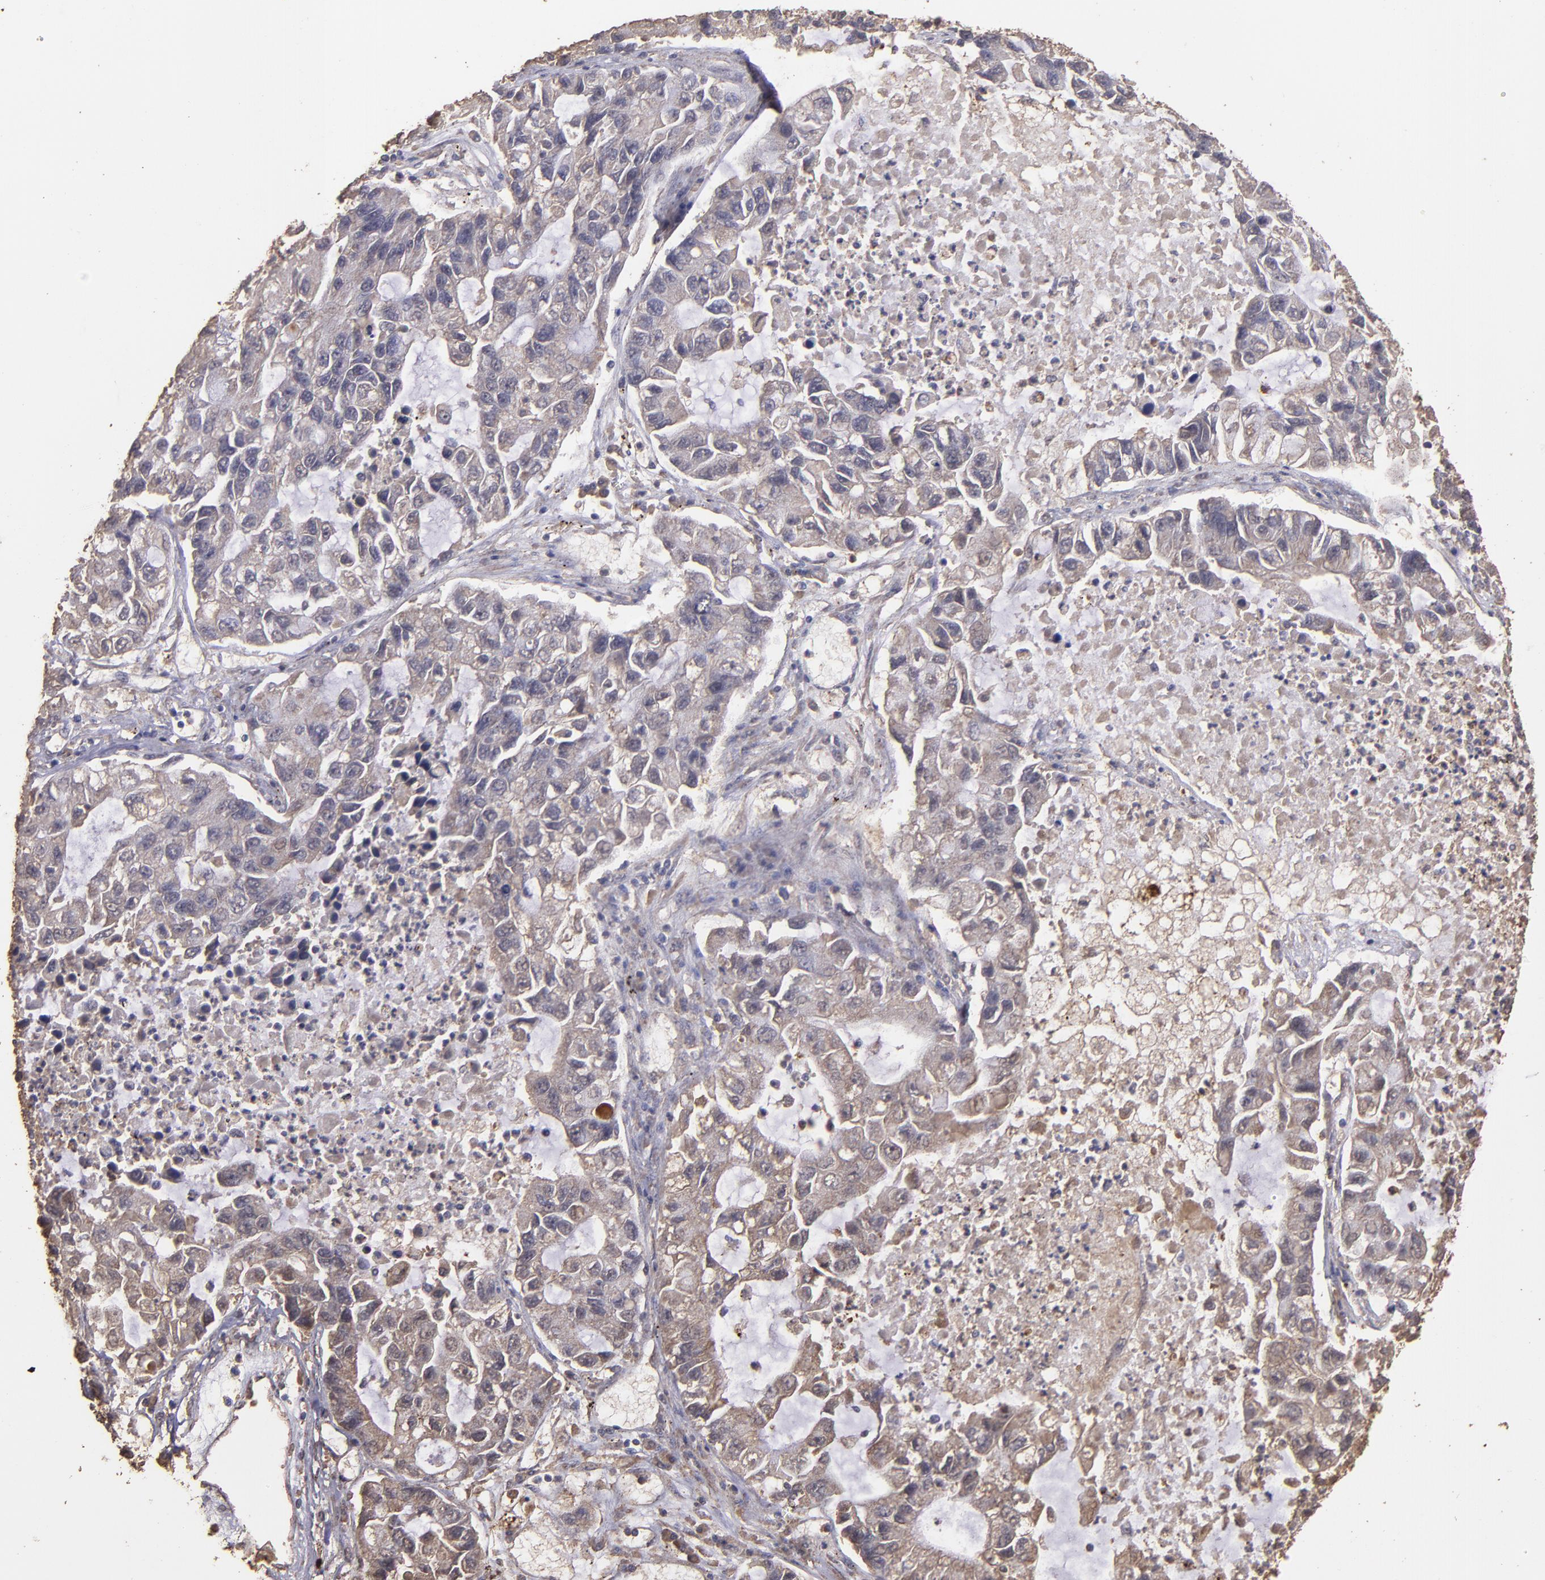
{"staining": {"intensity": "moderate", "quantity": ">75%", "location": "cytoplasmic/membranous"}, "tissue": "lung cancer", "cell_type": "Tumor cells", "image_type": "cancer", "snomed": [{"axis": "morphology", "description": "Adenocarcinoma, NOS"}, {"axis": "topography", "description": "Lung"}], "caption": "Protein analysis of lung cancer (adenocarcinoma) tissue shows moderate cytoplasmic/membranous staining in about >75% of tumor cells.", "gene": "HECTD1", "patient": {"sex": "female", "age": 51}}